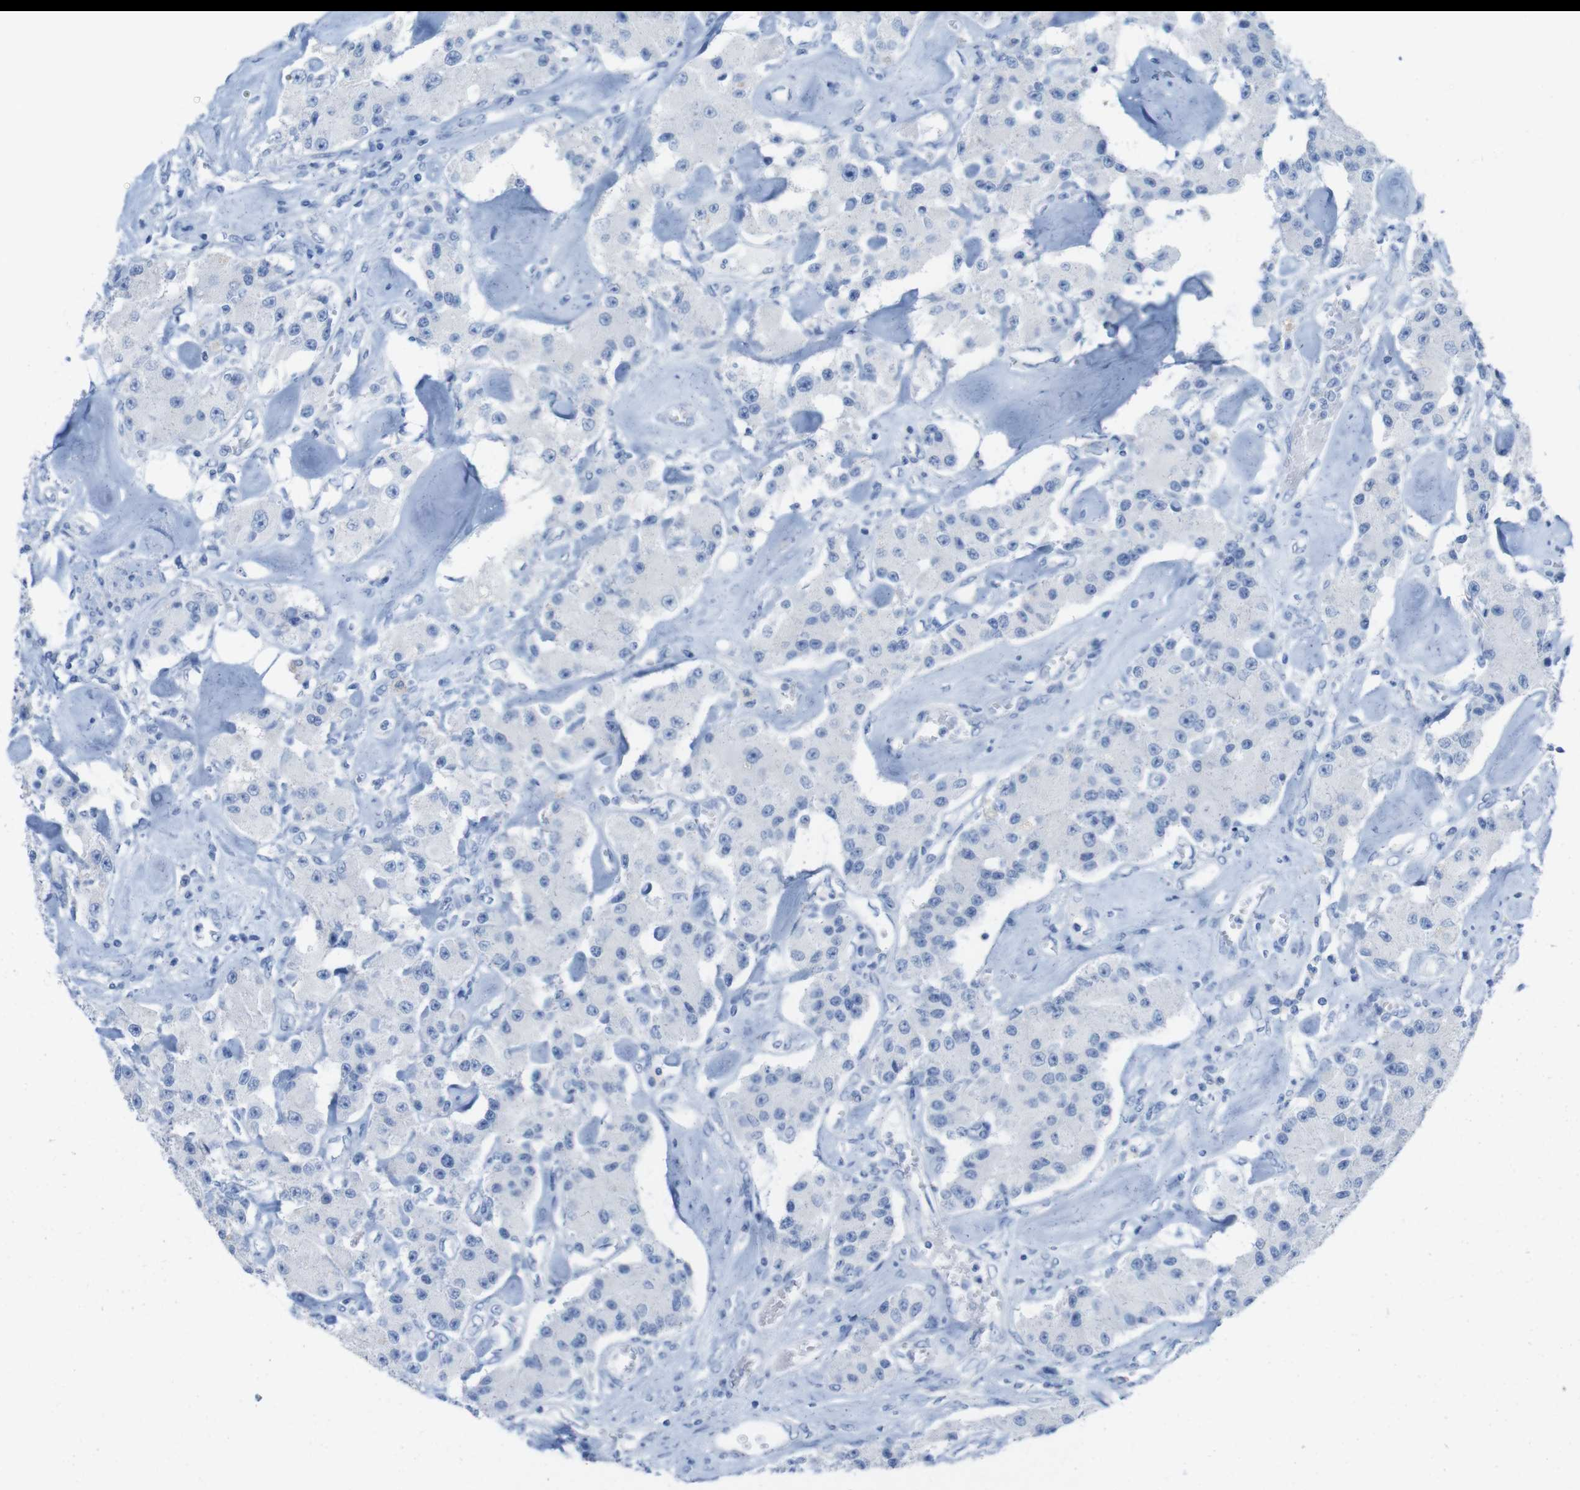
{"staining": {"intensity": "negative", "quantity": "none", "location": "none"}, "tissue": "carcinoid", "cell_type": "Tumor cells", "image_type": "cancer", "snomed": [{"axis": "morphology", "description": "Carcinoid, malignant, NOS"}, {"axis": "topography", "description": "Pancreas"}], "caption": "Human carcinoid stained for a protein using immunohistochemistry demonstrates no expression in tumor cells.", "gene": "LAG3", "patient": {"sex": "male", "age": 41}}